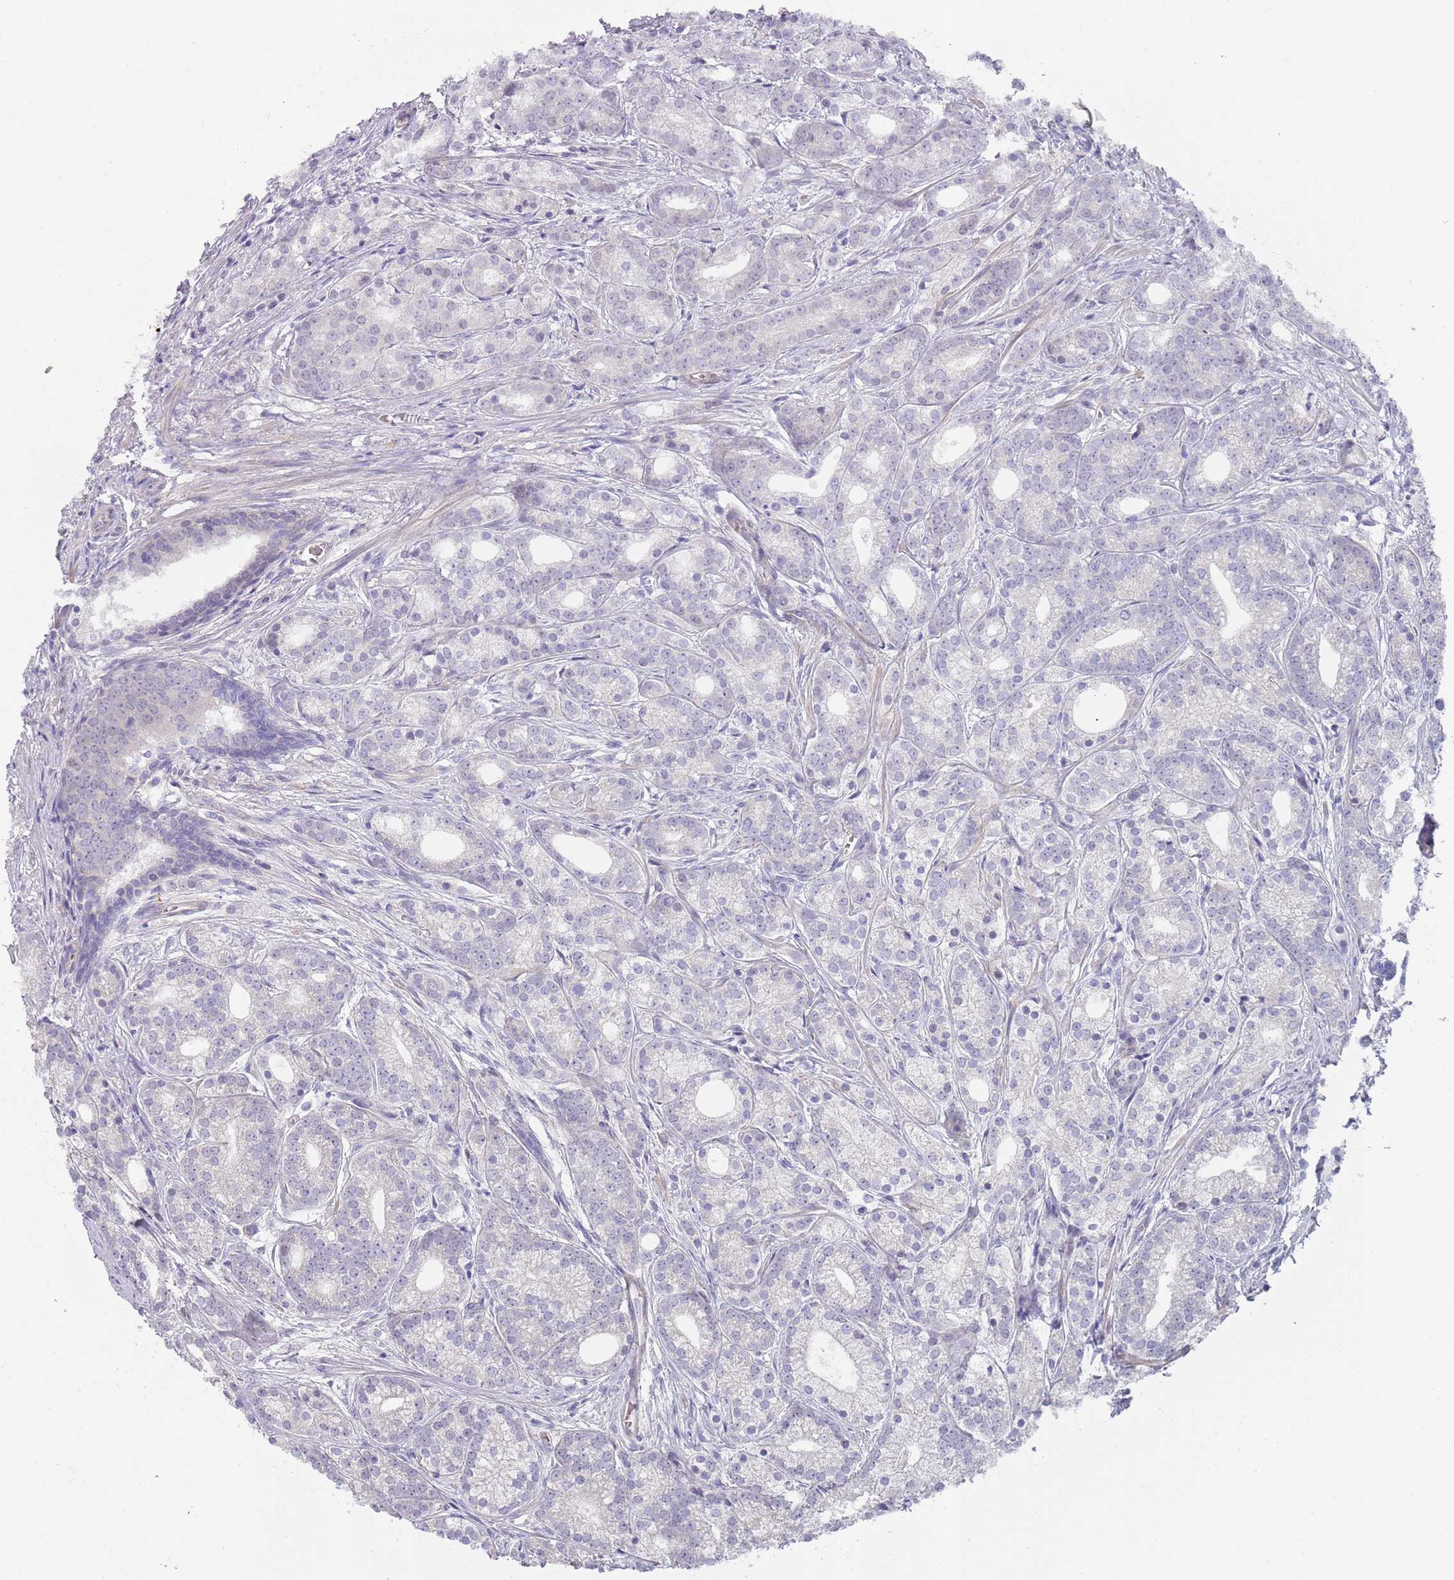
{"staining": {"intensity": "negative", "quantity": "none", "location": "none"}, "tissue": "prostate cancer", "cell_type": "Tumor cells", "image_type": "cancer", "snomed": [{"axis": "morphology", "description": "Adenocarcinoma, Low grade"}, {"axis": "topography", "description": "Prostate"}], "caption": "An immunohistochemistry (IHC) micrograph of prostate cancer (low-grade adenocarcinoma) is shown. There is no staining in tumor cells of prostate cancer (low-grade adenocarcinoma).", "gene": "PRAC1", "patient": {"sex": "male", "age": 71}}